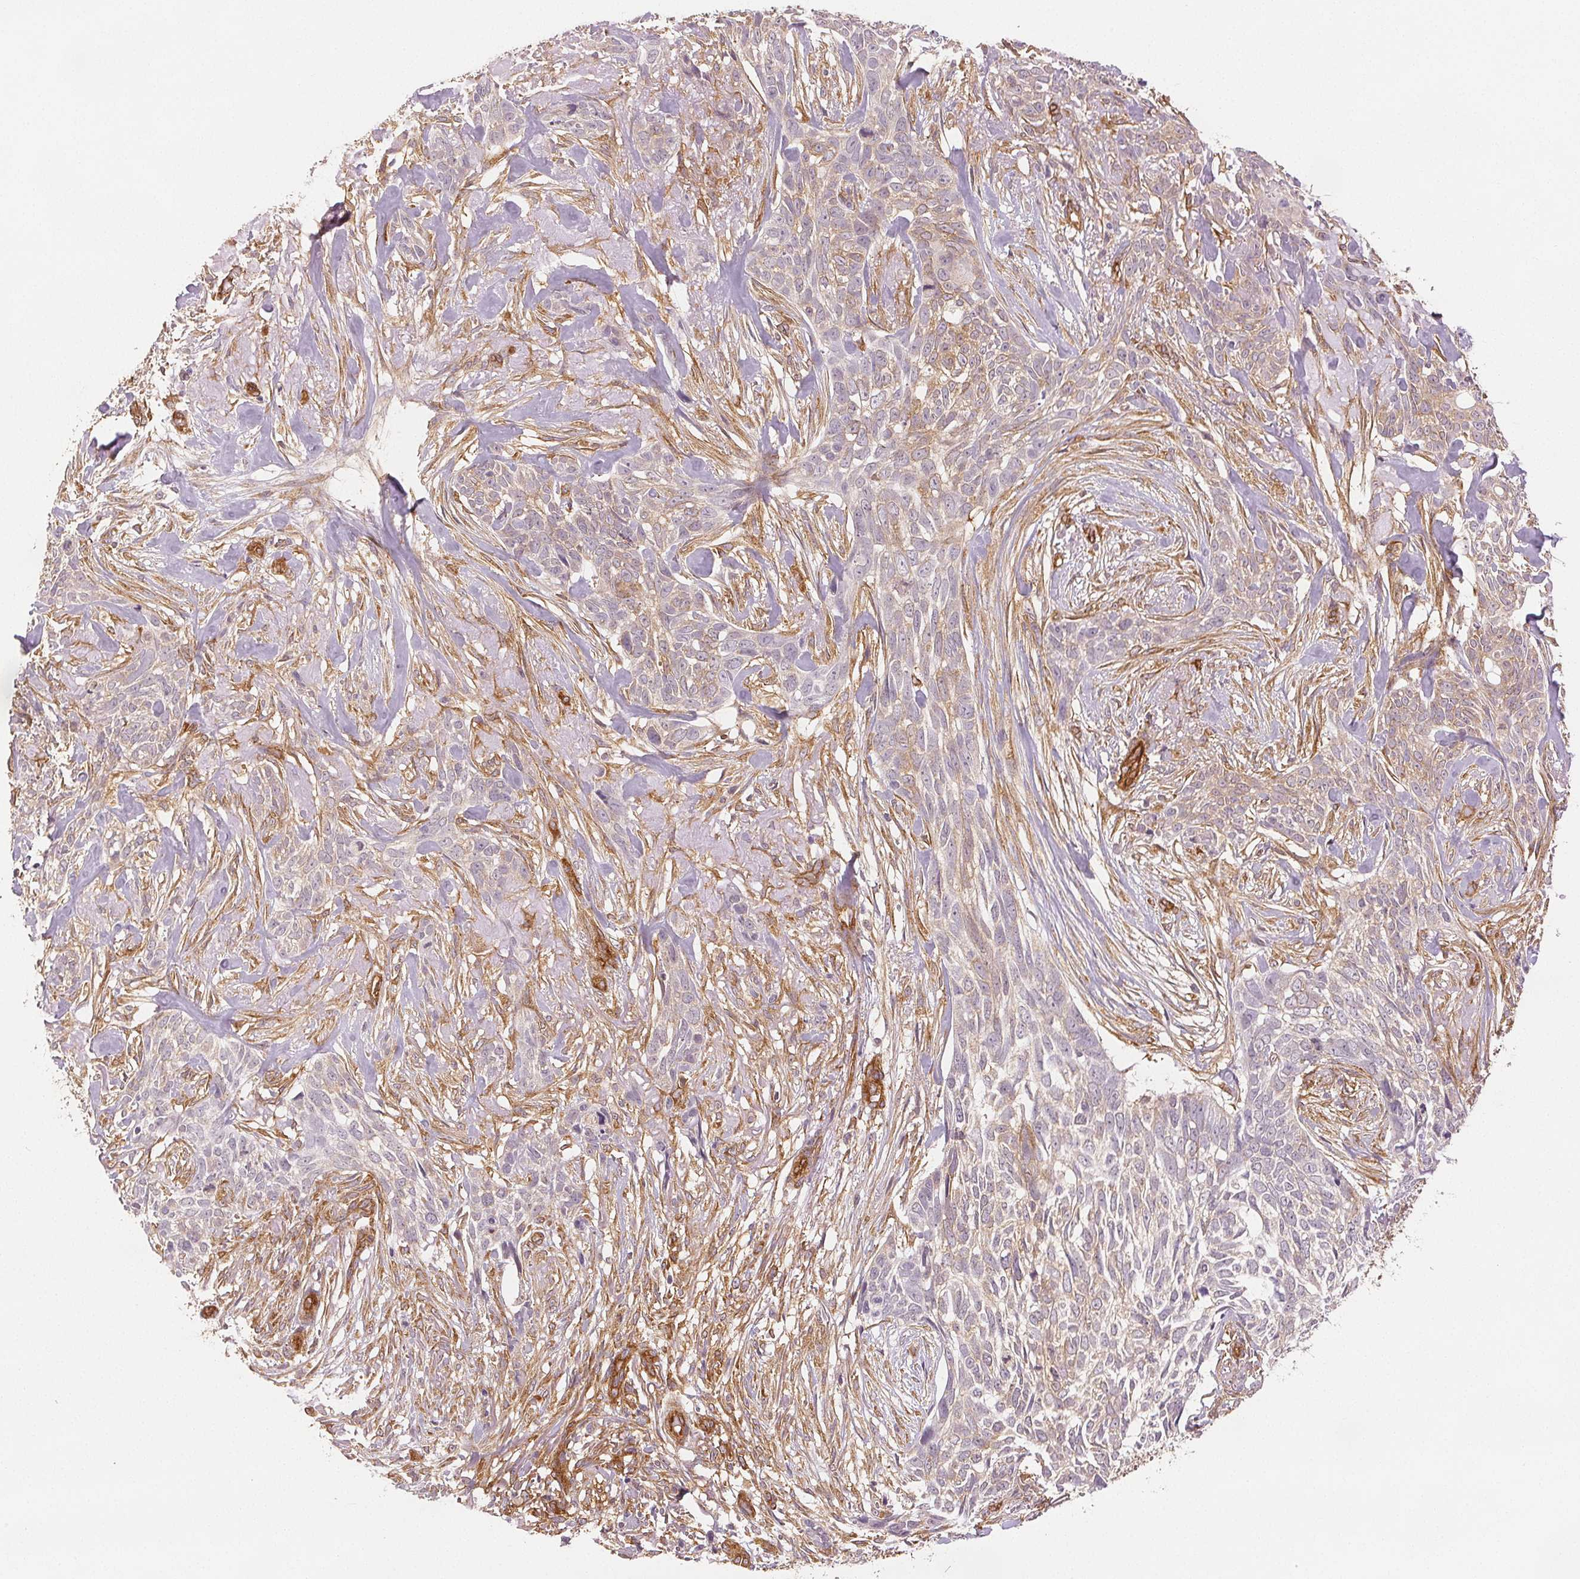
{"staining": {"intensity": "negative", "quantity": "none", "location": "none"}, "tissue": "skin cancer", "cell_type": "Tumor cells", "image_type": "cancer", "snomed": [{"axis": "morphology", "description": "Basal cell carcinoma"}, {"axis": "topography", "description": "Skin"}], "caption": "This is a histopathology image of IHC staining of skin cancer (basal cell carcinoma), which shows no expression in tumor cells. The staining was performed using DAB (3,3'-diaminobenzidine) to visualize the protein expression in brown, while the nuclei were stained in blue with hematoxylin (Magnification: 20x).", "gene": "DIAPH2", "patient": {"sex": "male", "age": 74}}